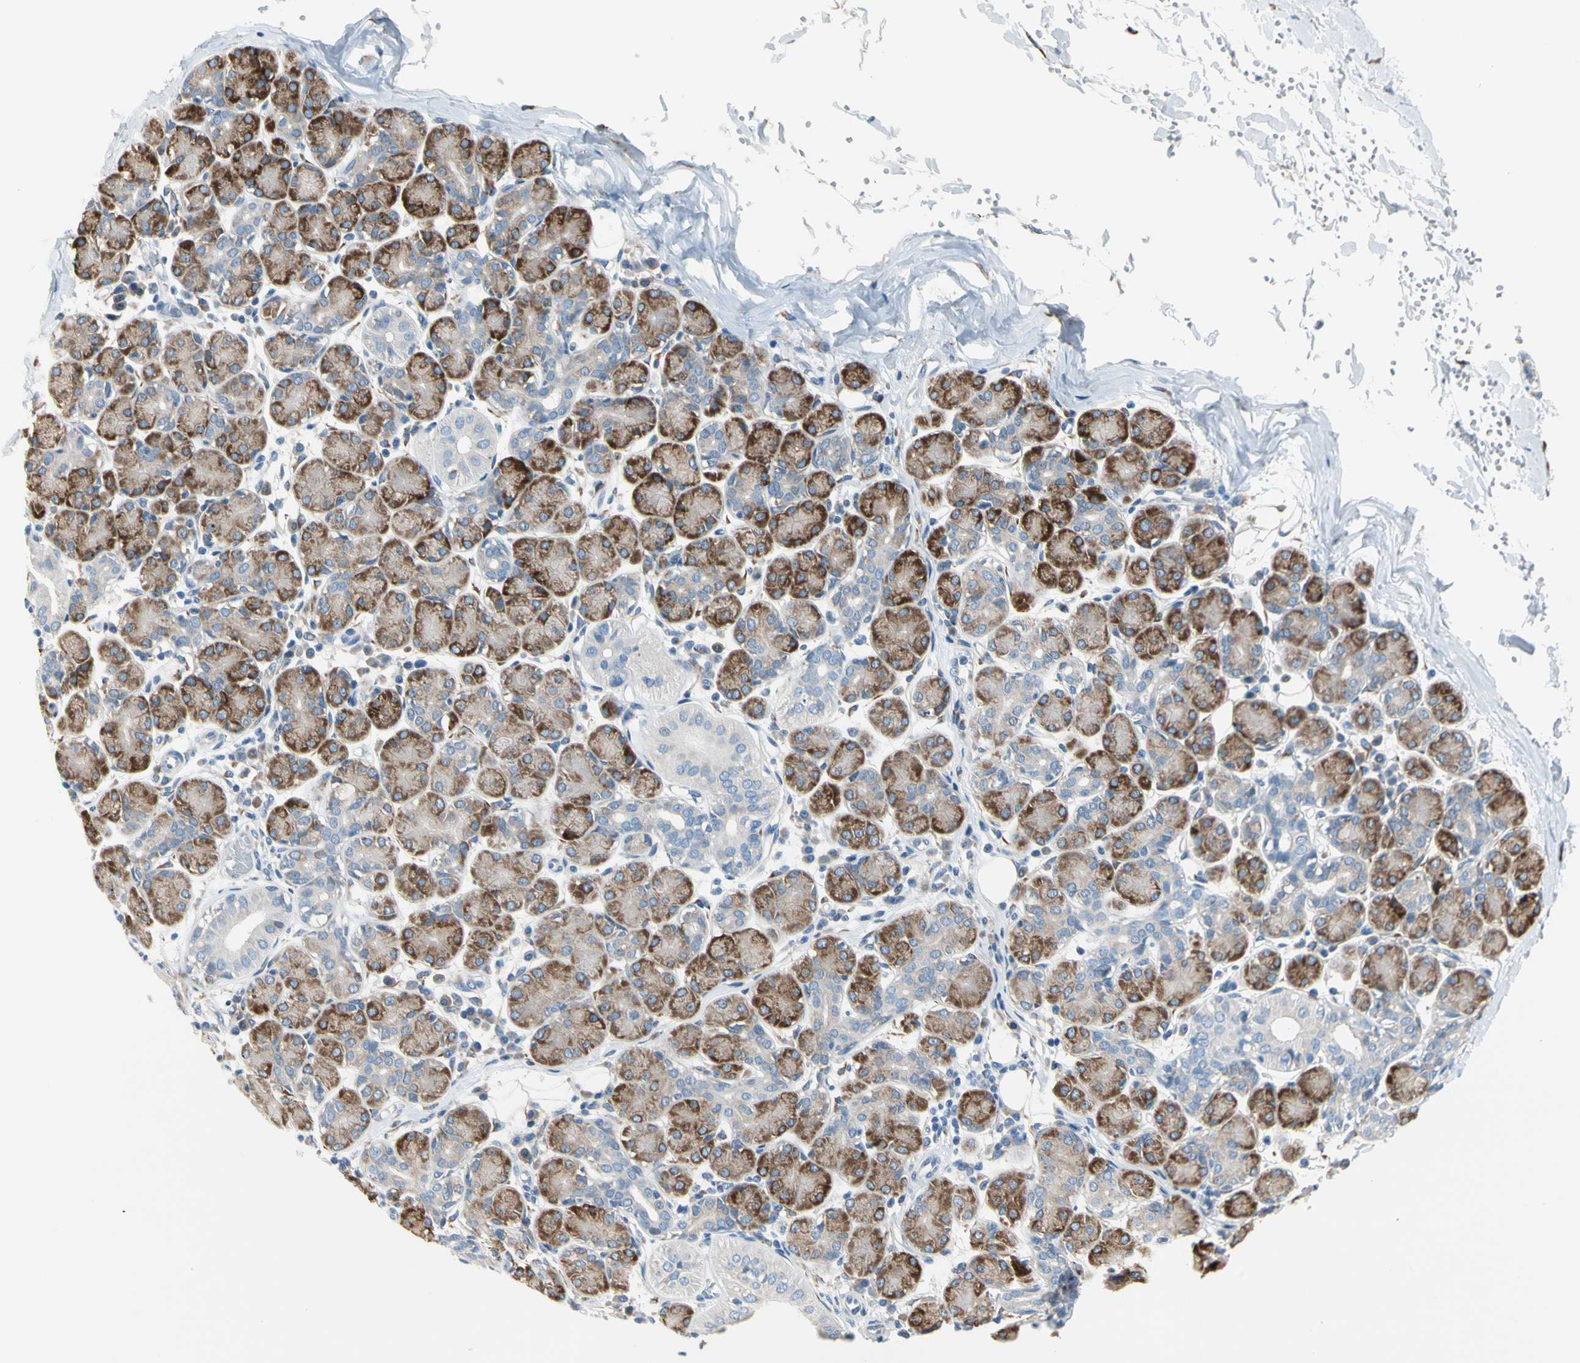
{"staining": {"intensity": "moderate", "quantity": "25%-75%", "location": "cytoplasmic/membranous"}, "tissue": "salivary gland", "cell_type": "Glandular cells", "image_type": "normal", "snomed": [{"axis": "morphology", "description": "Normal tissue, NOS"}, {"axis": "morphology", "description": "Inflammation, NOS"}, {"axis": "topography", "description": "Lymph node"}, {"axis": "topography", "description": "Salivary gland"}], "caption": "Protein staining by immunohistochemistry shows moderate cytoplasmic/membranous staining in about 25%-75% of glandular cells in benign salivary gland. Nuclei are stained in blue.", "gene": "LRPAP1", "patient": {"sex": "male", "age": 3}}